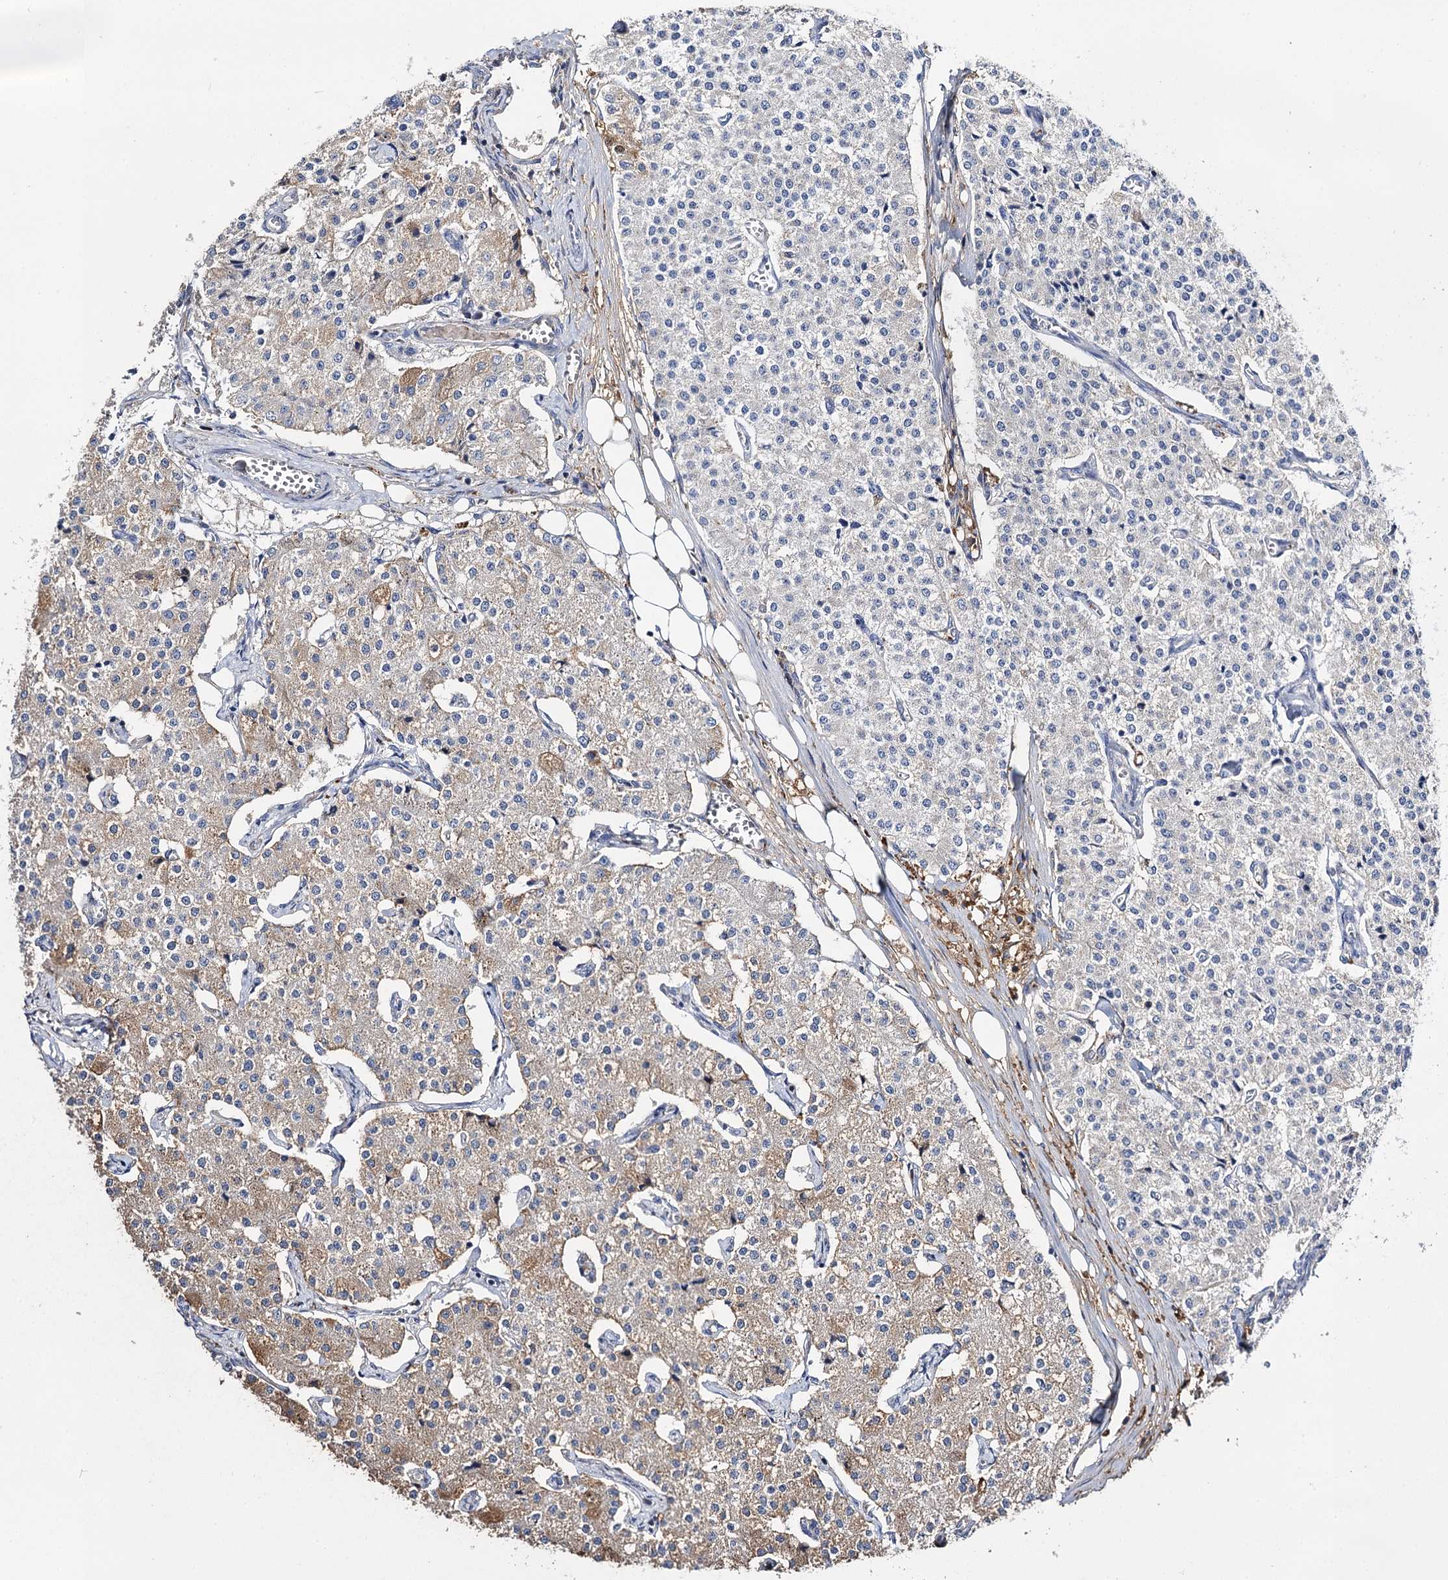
{"staining": {"intensity": "weak", "quantity": "<25%", "location": "cytoplasmic/membranous"}, "tissue": "carcinoid", "cell_type": "Tumor cells", "image_type": "cancer", "snomed": [{"axis": "morphology", "description": "Carcinoid, malignant, NOS"}, {"axis": "topography", "description": "Colon"}], "caption": "IHC histopathology image of neoplastic tissue: malignant carcinoid stained with DAB (3,3'-diaminobenzidine) displays no significant protein positivity in tumor cells.", "gene": "DNAH6", "patient": {"sex": "female", "age": 52}}